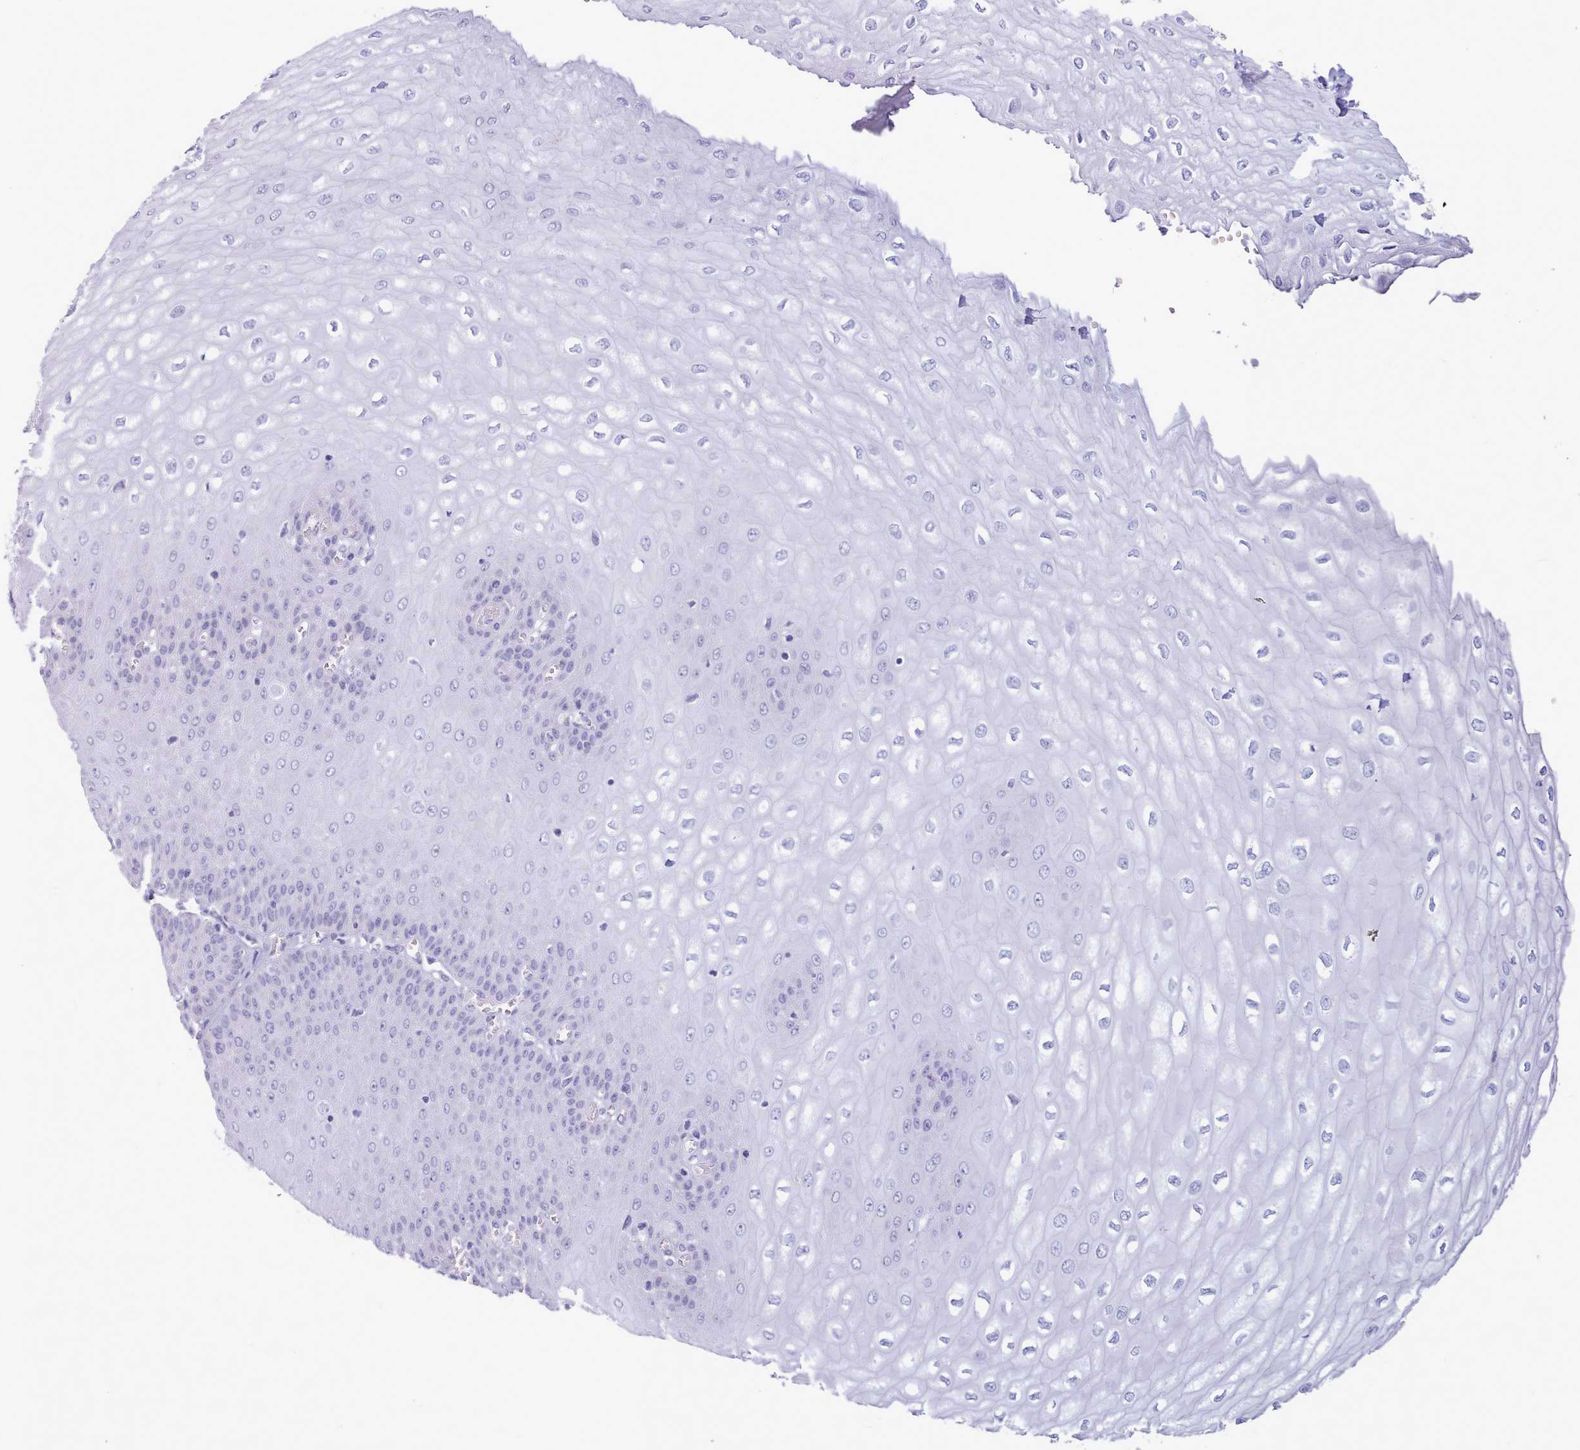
{"staining": {"intensity": "negative", "quantity": "none", "location": "none"}, "tissue": "esophagus", "cell_type": "Squamous epithelial cells", "image_type": "normal", "snomed": [{"axis": "morphology", "description": "Normal tissue, NOS"}, {"axis": "topography", "description": "Esophagus"}], "caption": "Immunohistochemistry (IHC) histopathology image of normal esophagus: human esophagus stained with DAB (3,3'-diaminobenzidine) shows no significant protein positivity in squamous epithelial cells. (DAB (3,3'-diaminobenzidine) IHC with hematoxylin counter stain).", "gene": "TMEM253", "patient": {"sex": "male", "age": 60}}